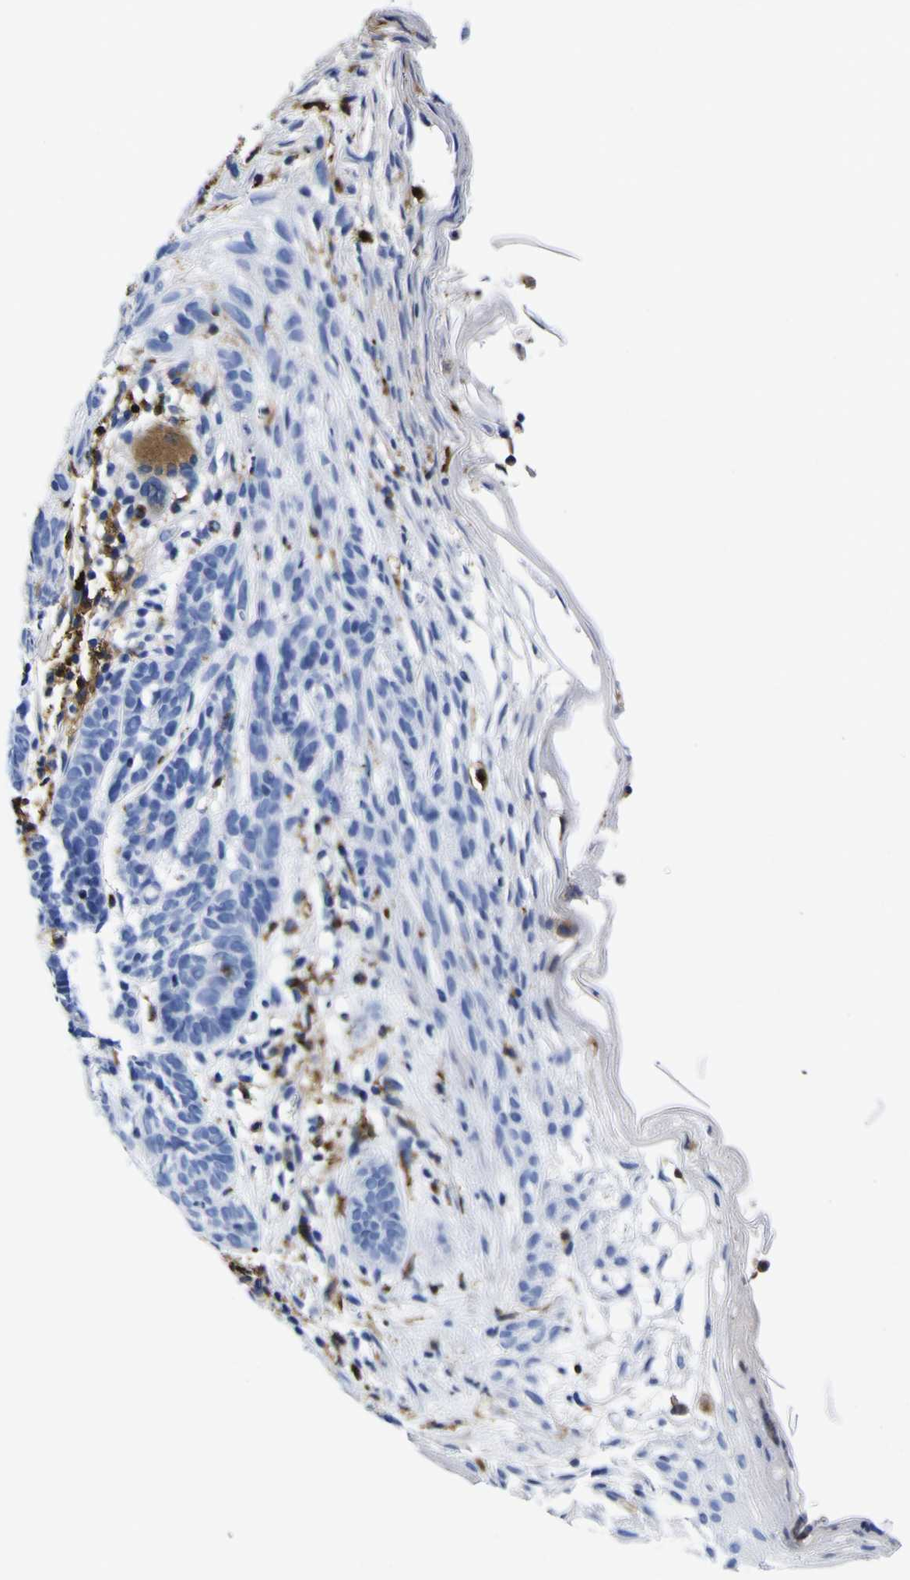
{"staining": {"intensity": "negative", "quantity": "none", "location": "none"}, "tissue": "skin cancer", "cell_type": "Tumor cells", "image_type": "cancer", "snomed": [{"axis": "morphology", "description": "Basal cell carcinoma"}, {"axis": "topography", "description": "Skin"}], "caption": "Immunohistochemical staining of human skin cancer exhibits no significant expression in tumor cells.", "gene": "HLA-DQA1", "patient": {"sex": "female", "age": 70}}